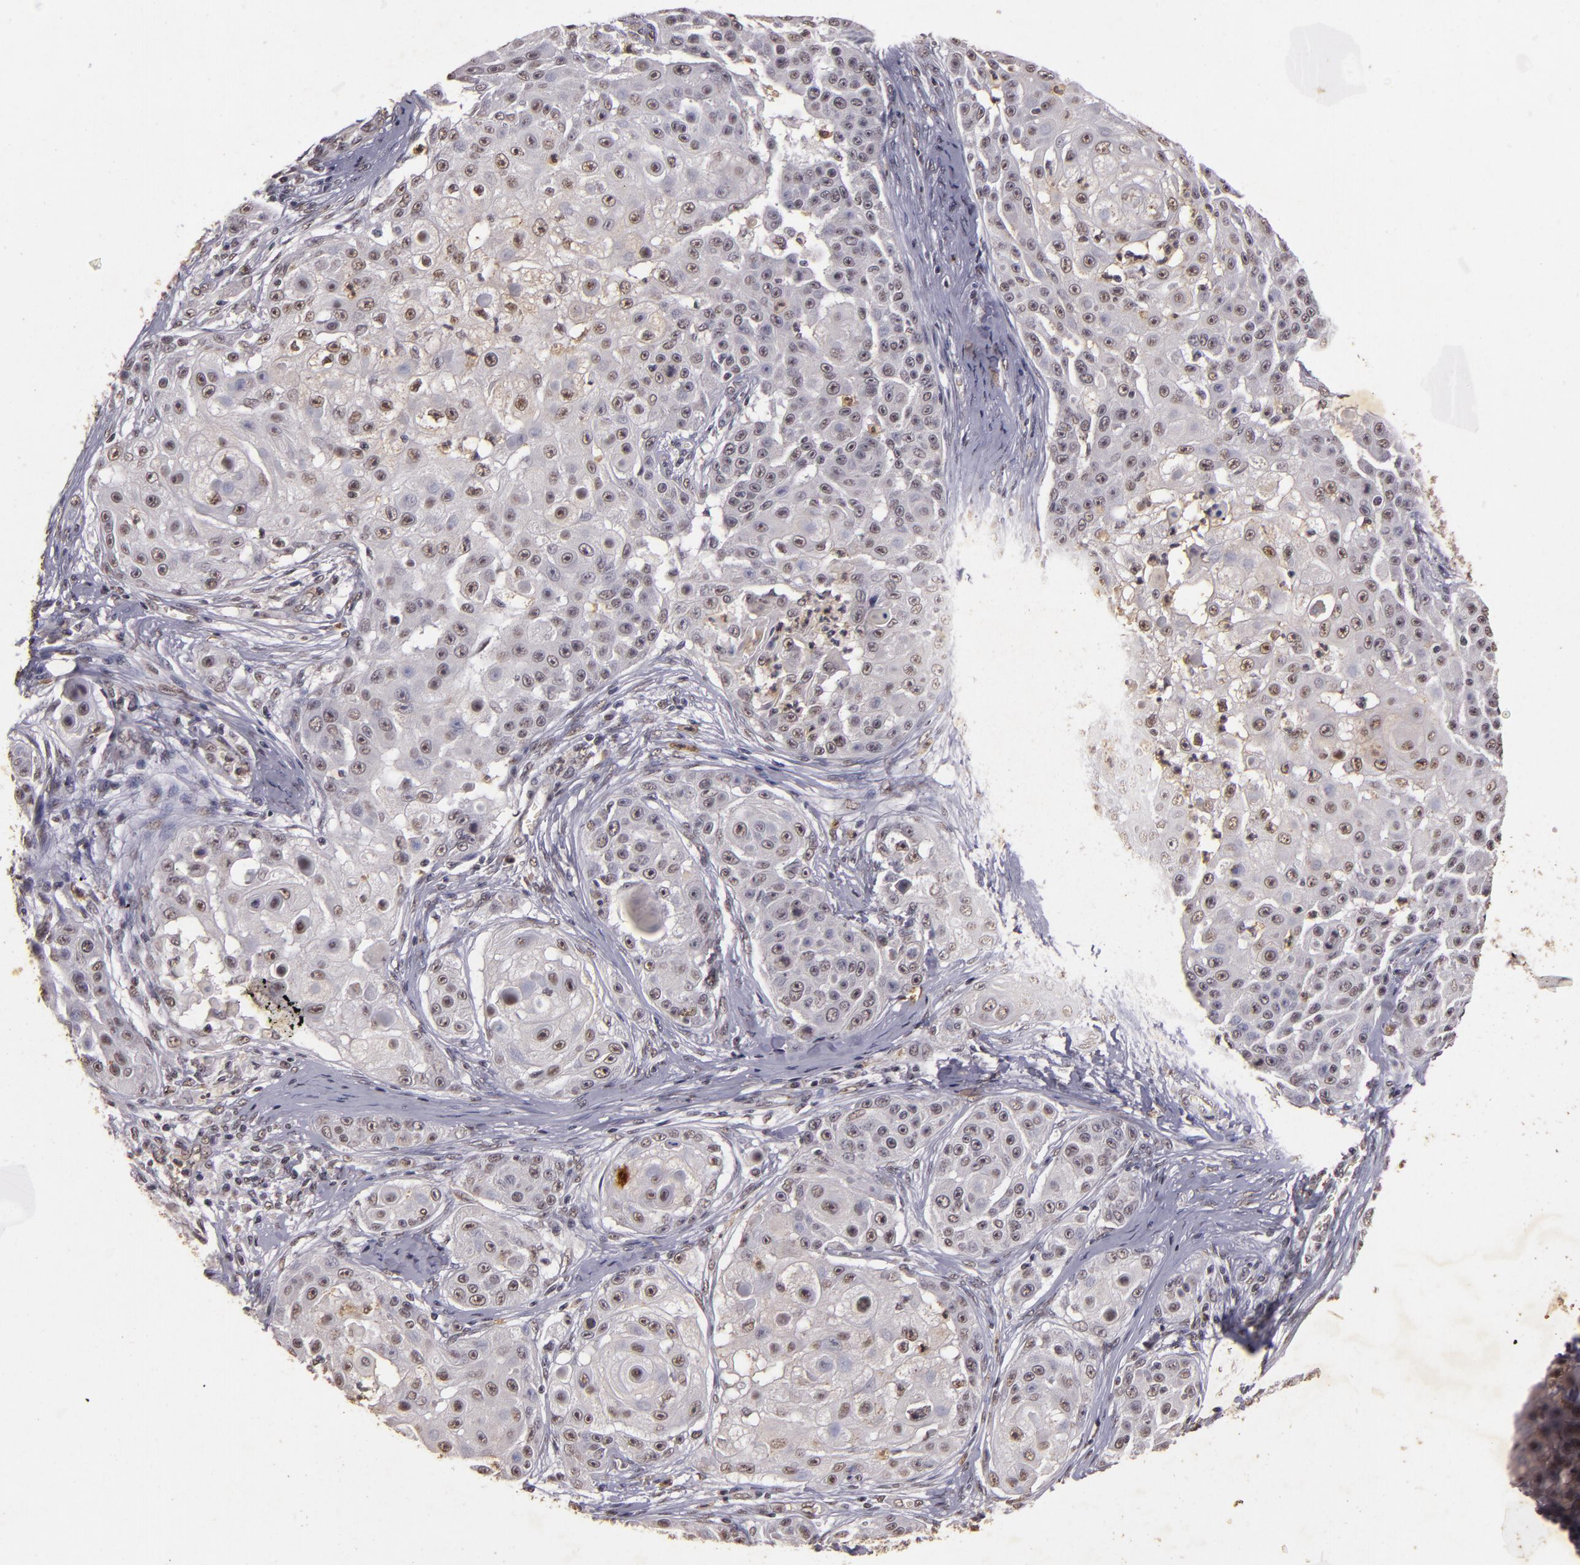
{"staining": {"intensity": "weak", "quantity": "<25%", "location": "nuclear"}, "tissue": "skin cancer", "cell_type": "Tumor cells", "image_type": "cancer", "snomed": [{"axis": "morphology", "description": "Squamous cell carcinoma, NOS"}, {"axis": "topography", "description": "Skin"}], "caption": "High power microscopy micrograph of an immunohistochemistry micrograph of skin cancer (squamous cell carcinoma), revealing no significant positivity in tumor cells.", "gene": "CBX3", "patient": {"sex": "female", "age": 57}}